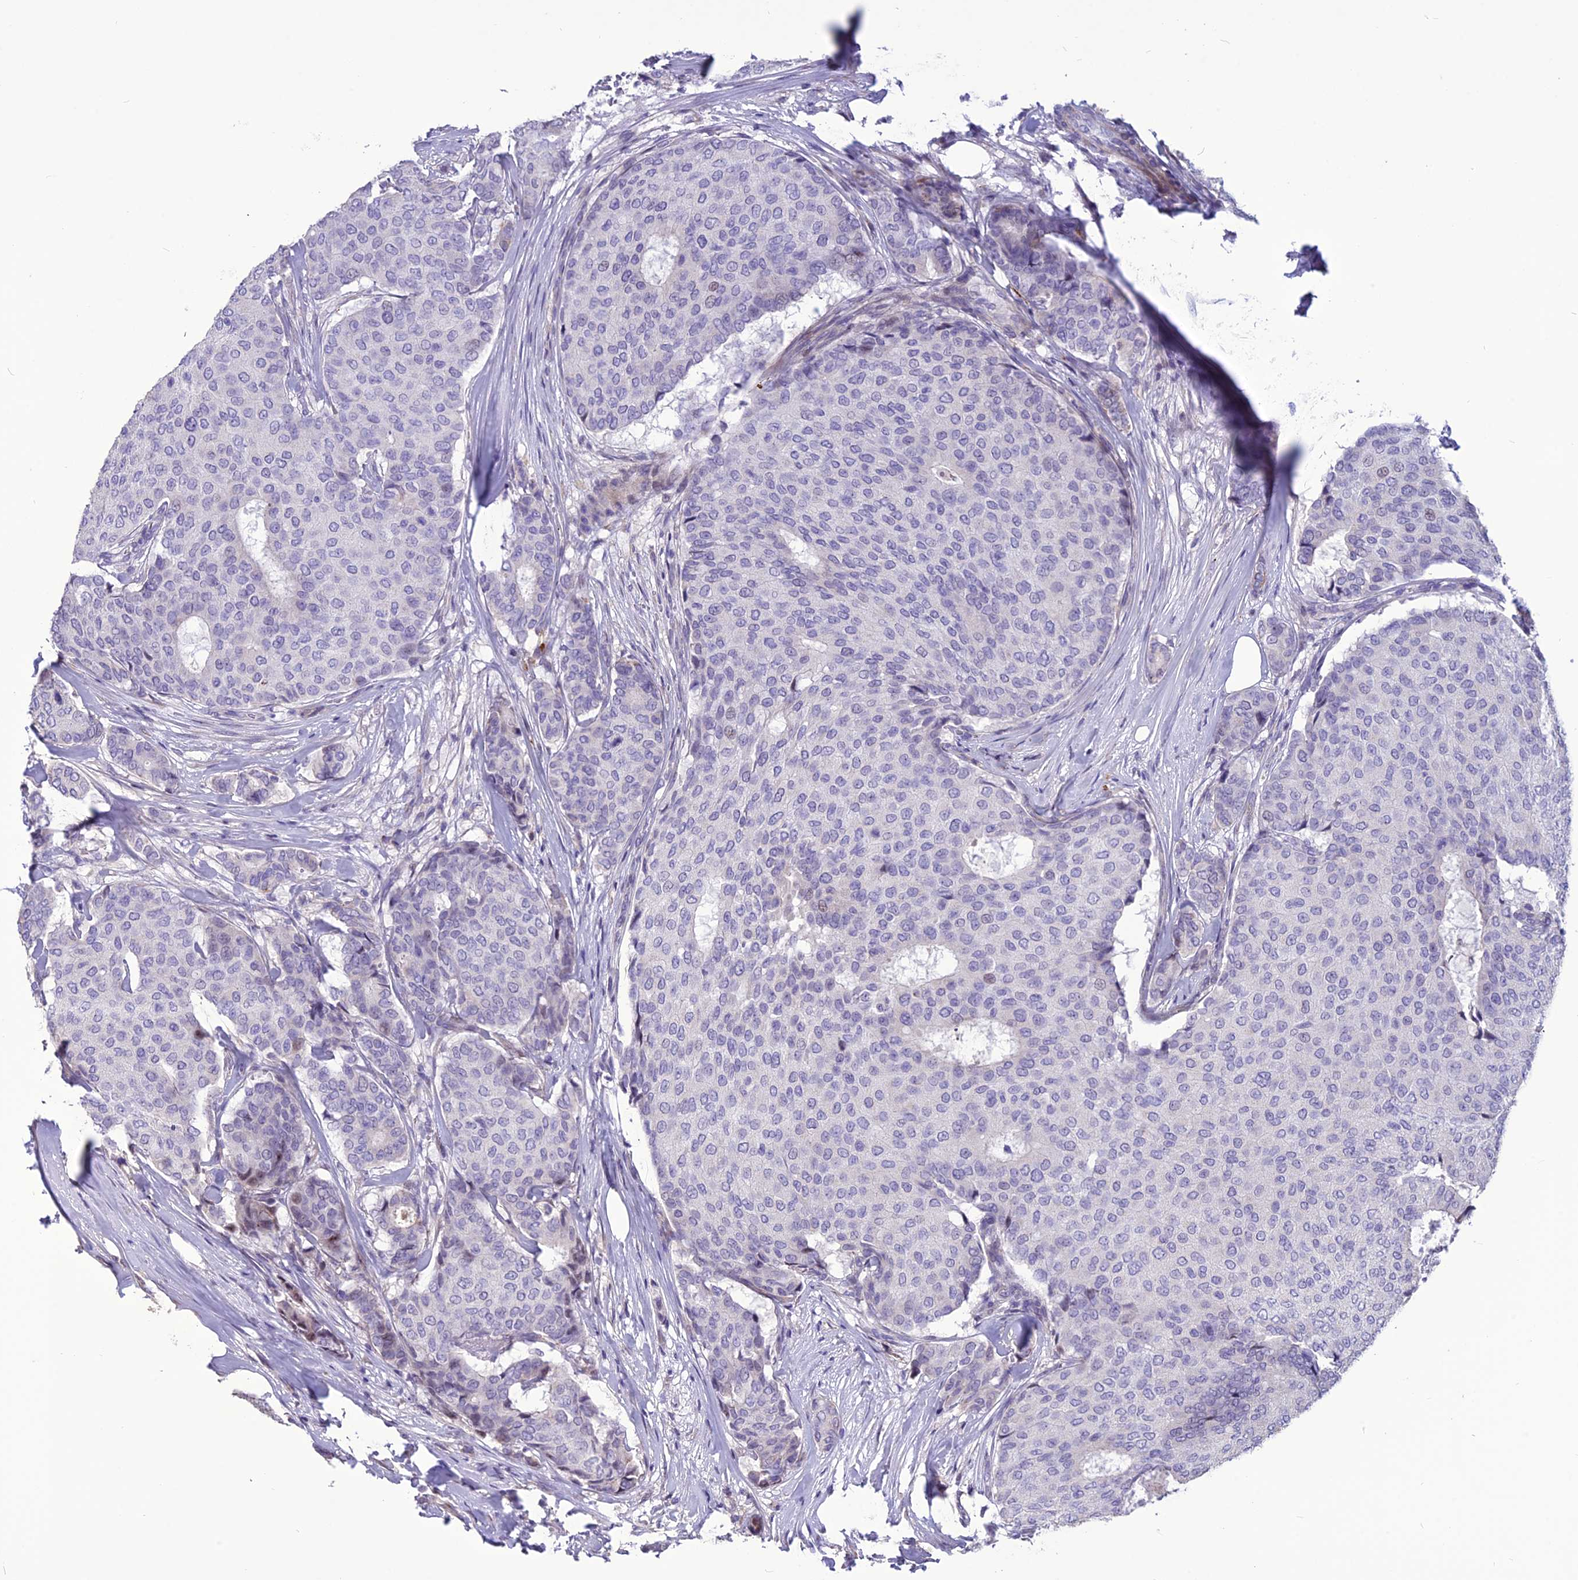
{"staining": {"intensity": "negative", "quantity": "none", "location": "none"}, "tissue": "breast cancer", "cell_type": "Tumor cells", "image_type": "cancer", "snomed": [{"axis": "morphology", "description": "Duct carcinoma"}, {"axis": "topography", "description": "Breast"}], "caption": "A histopathology image of human intraductal carcinoma (breast) is negative for staining in tumor cells. (DAB (3,3'-diaminobenzidine) IHC with hematoxylin counter stain).", "gene": "SPG21", "patient": {"sex": "female", "age": 75}}